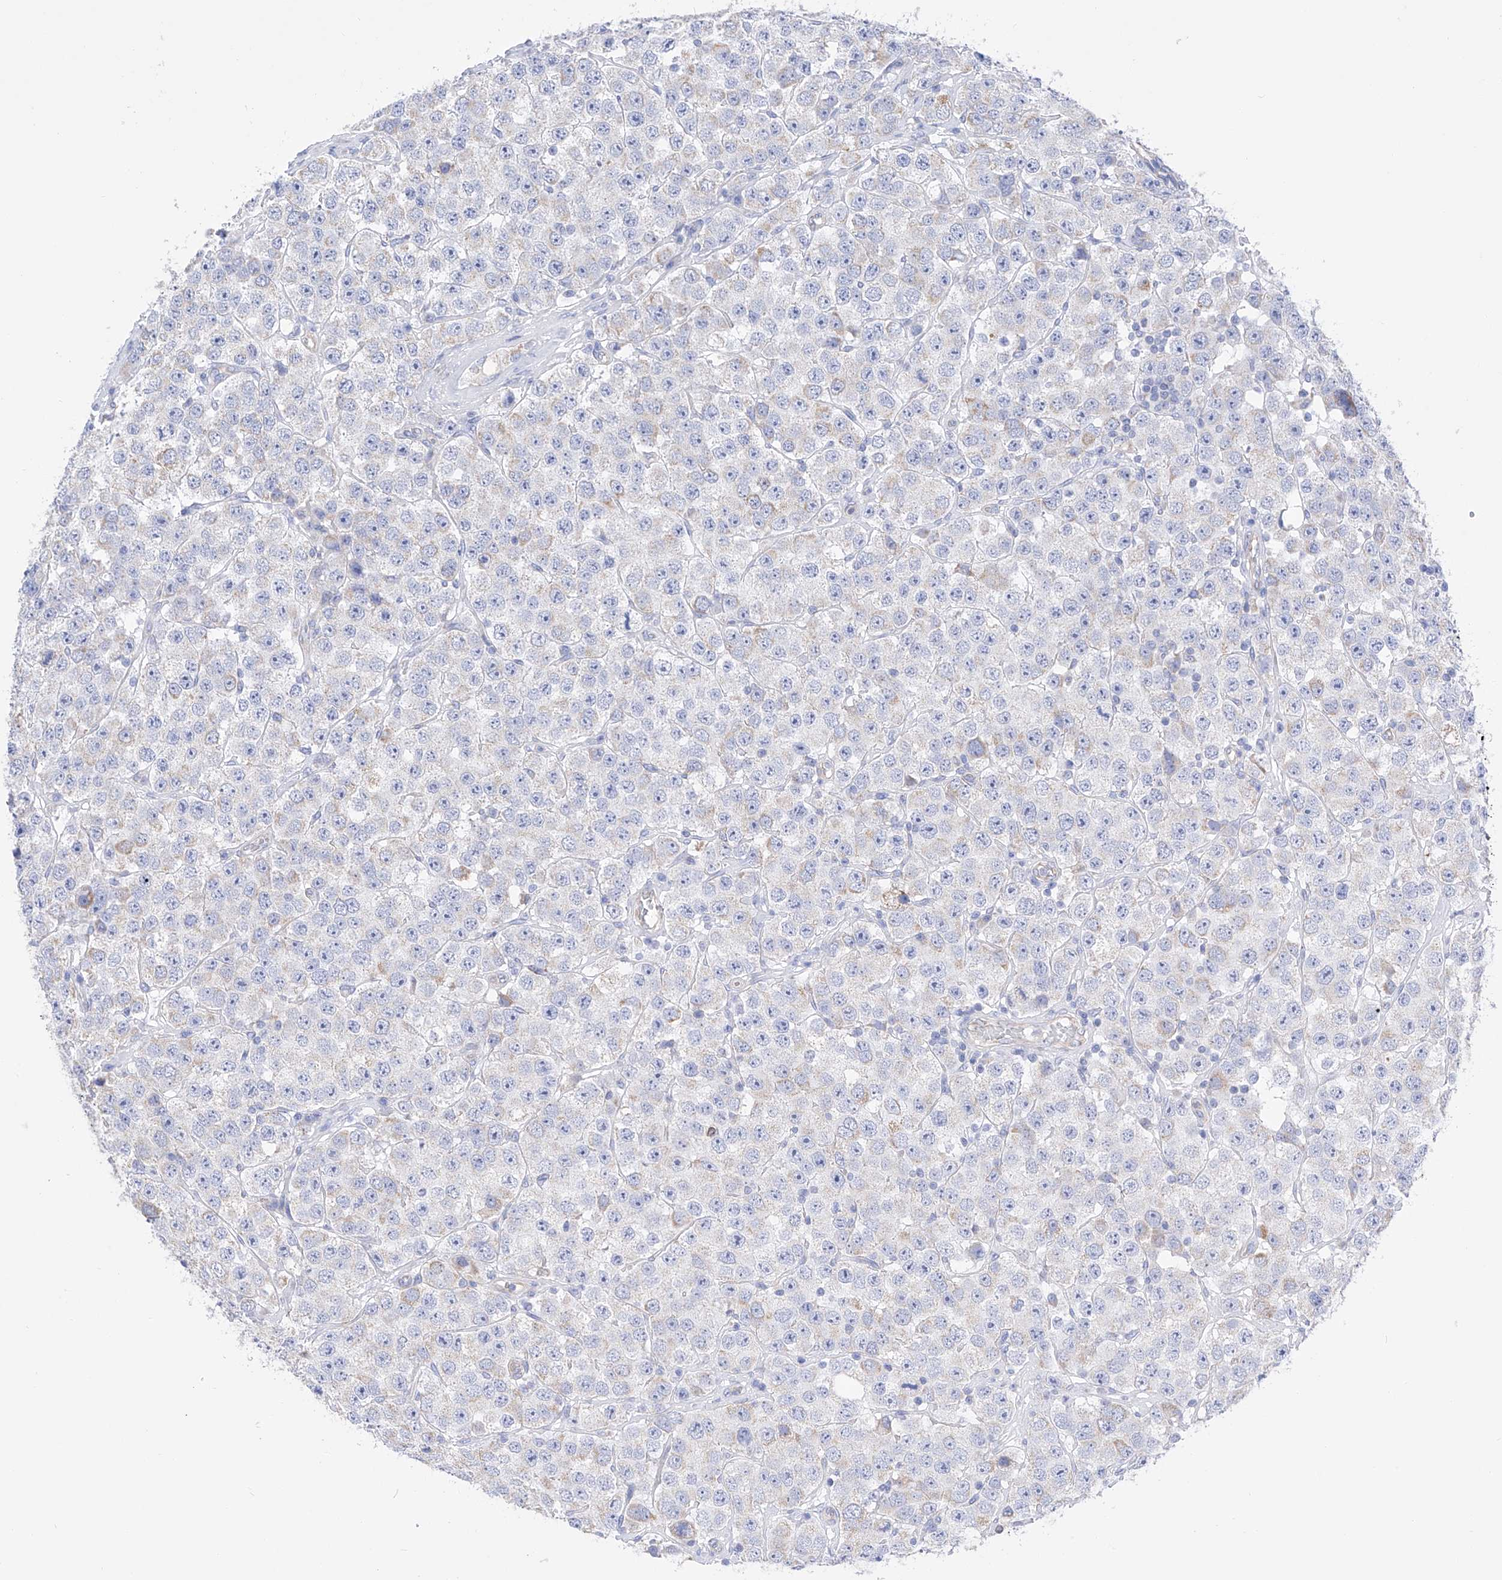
{"staining": {"intensity": "weak", "quantity": "<25%", "location": "cytoplasmic/membranous"}, "tissue": "testis cancer", "cell_type": "Tumor cells", "image_type": "cancer", "snomed": [{"axis": "morphology", "description": "Seminoma, NOS"}, {"axis": "topography", "description": "Testis"}], "caption": "Photomicrograph shows no protein expression in tumor cells of testis cancer tissue.", "gene": "FLG", "patient": {"sex": "male", "age": 28}}